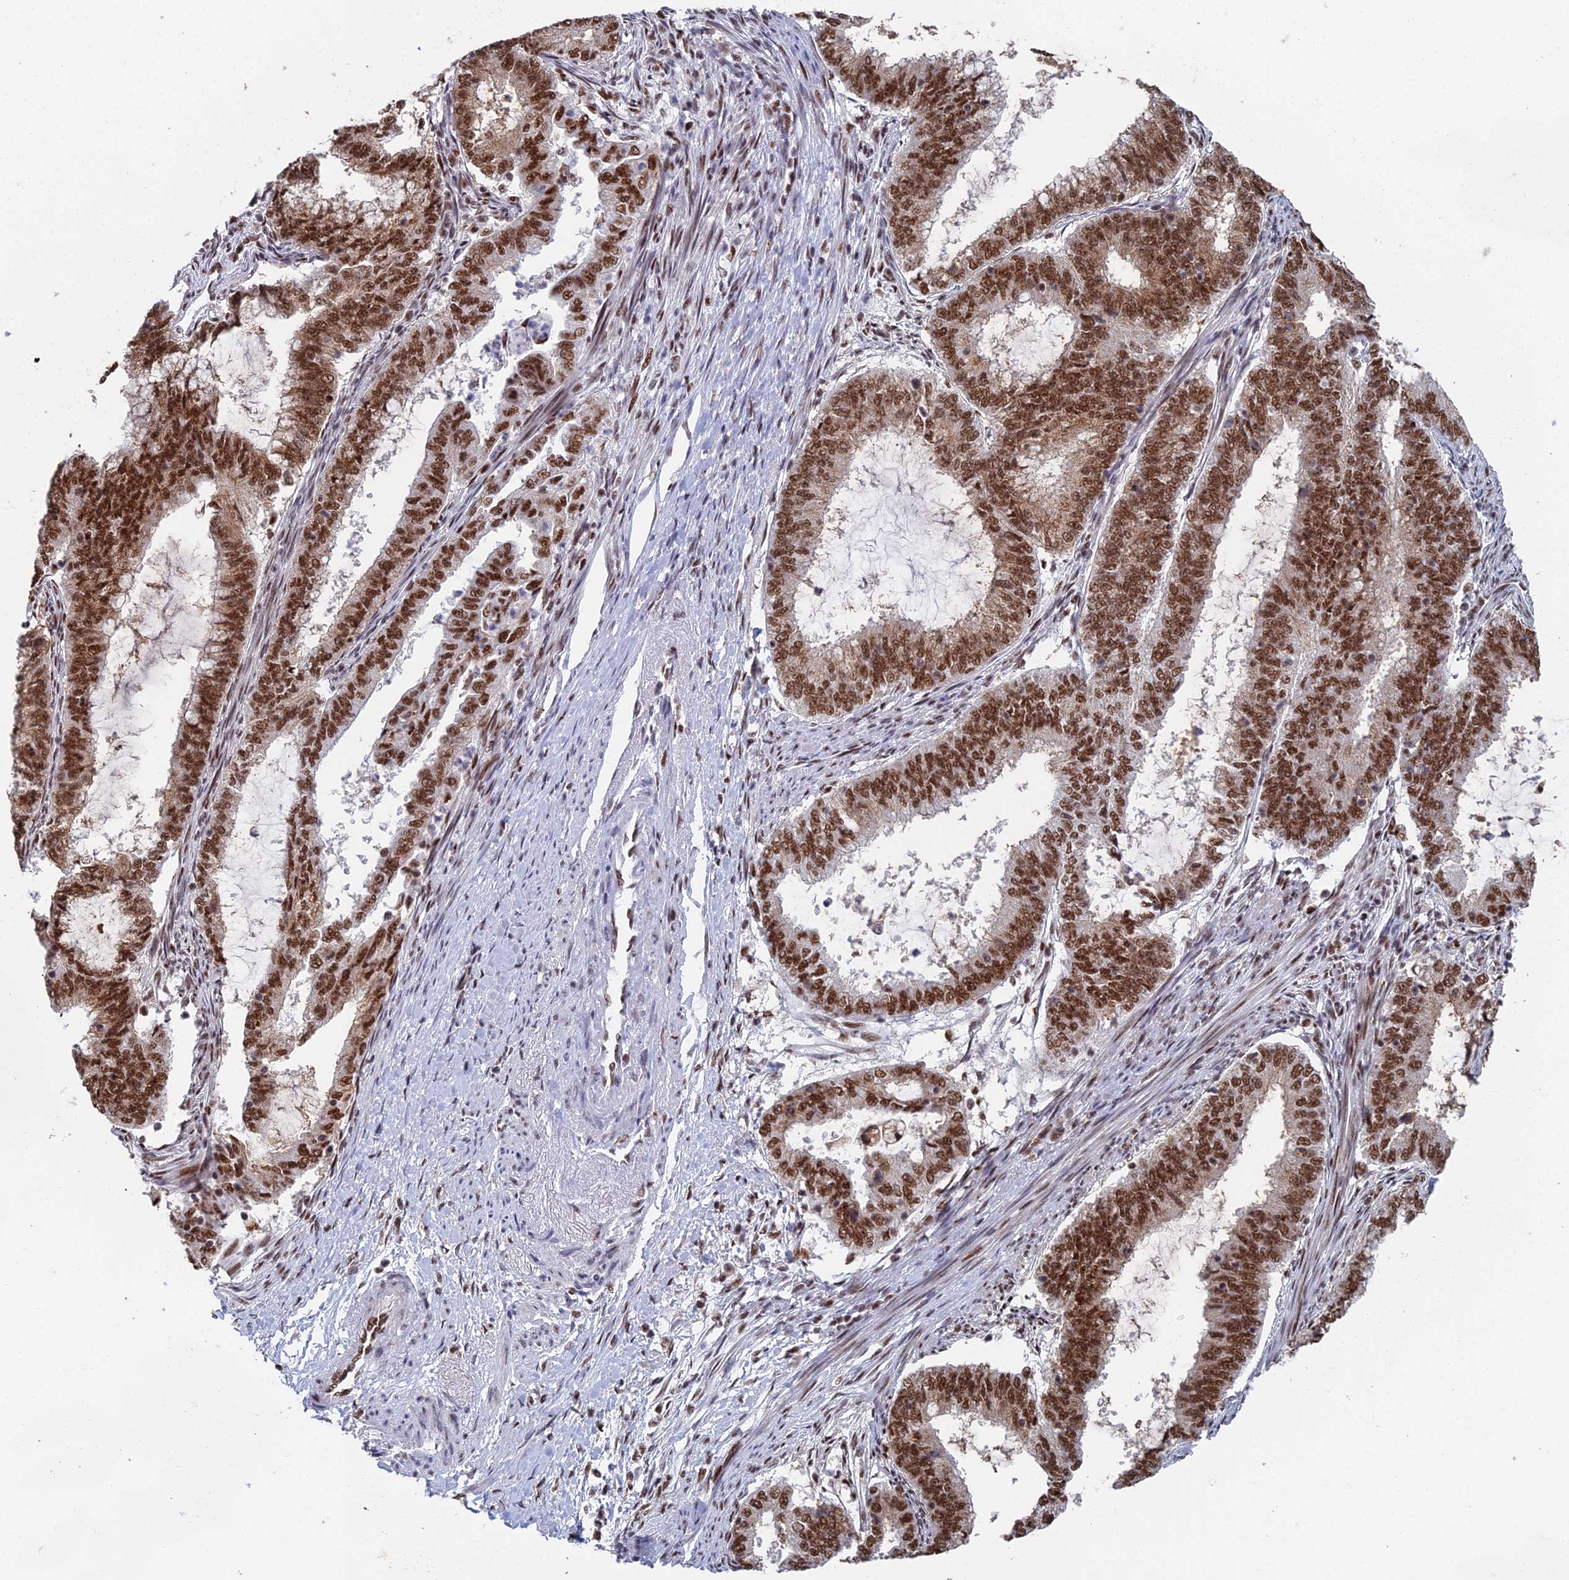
{"staining": {"intensity": "strong", "quantity": ">75%", "location": "nuclear"}, "tissue": "endometrial cancer", "cell_type": "Tumor cells", "image_type": "cancer", "snomed": [{"axis": "morphology", "description": "Adenocarcinoma, NOS"}, {"axis": "topography", "description": "Endometrium"}], "caption": "IHC of endometrial cancer (adenocarcinoma) demonstrates high levels of strong nuclear staining in approximately >75% of tumor cells. (DAB = brown stain, brightfield microscopy at high magnification).", "gene": "SF3B3", "patient": {"sex": "female", "age": 51}}